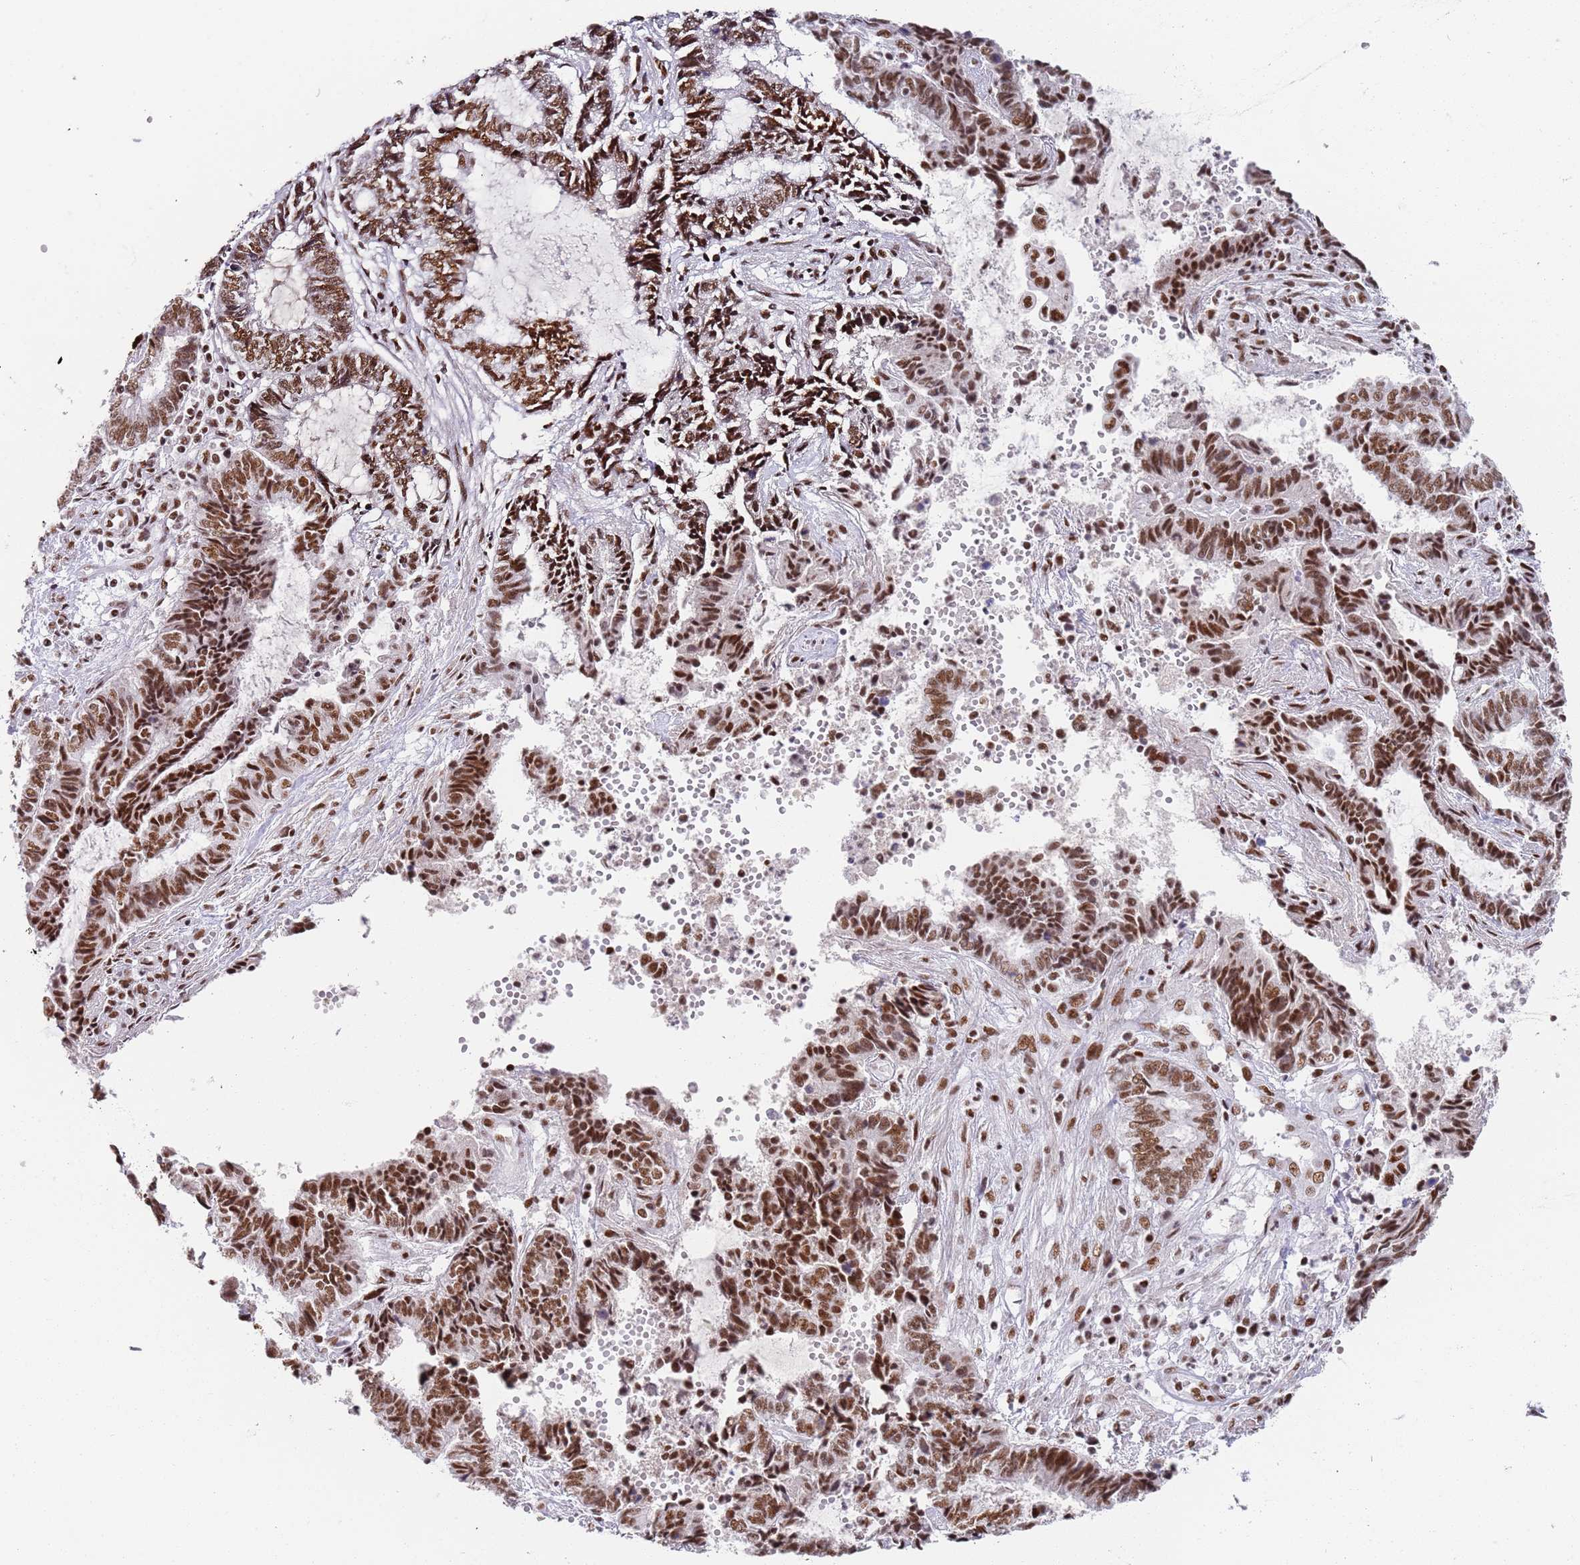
{"staining": {"intensity": "strong", "quantity": ">75%", "location": "nuclear"}, "tissue": "endometrial cancer", "cell_type": "Tumor cells", "image_type": "cancer", "snomed": [{"axis": "morphology", "description": "Adenocarcinoma, NOS"}, {"axis": "topography", "description": "Uterus"}, {"axis": "topography", "description": "Endometrium"}], "caption": "Immunohistochemical staining of human adenocarcinoma (endometrial) reveals strong nuclear protein expression in about >75% of tumor cells.", "gene": "AKAP8L", "patient": {"sex": "female", "age": 70}}